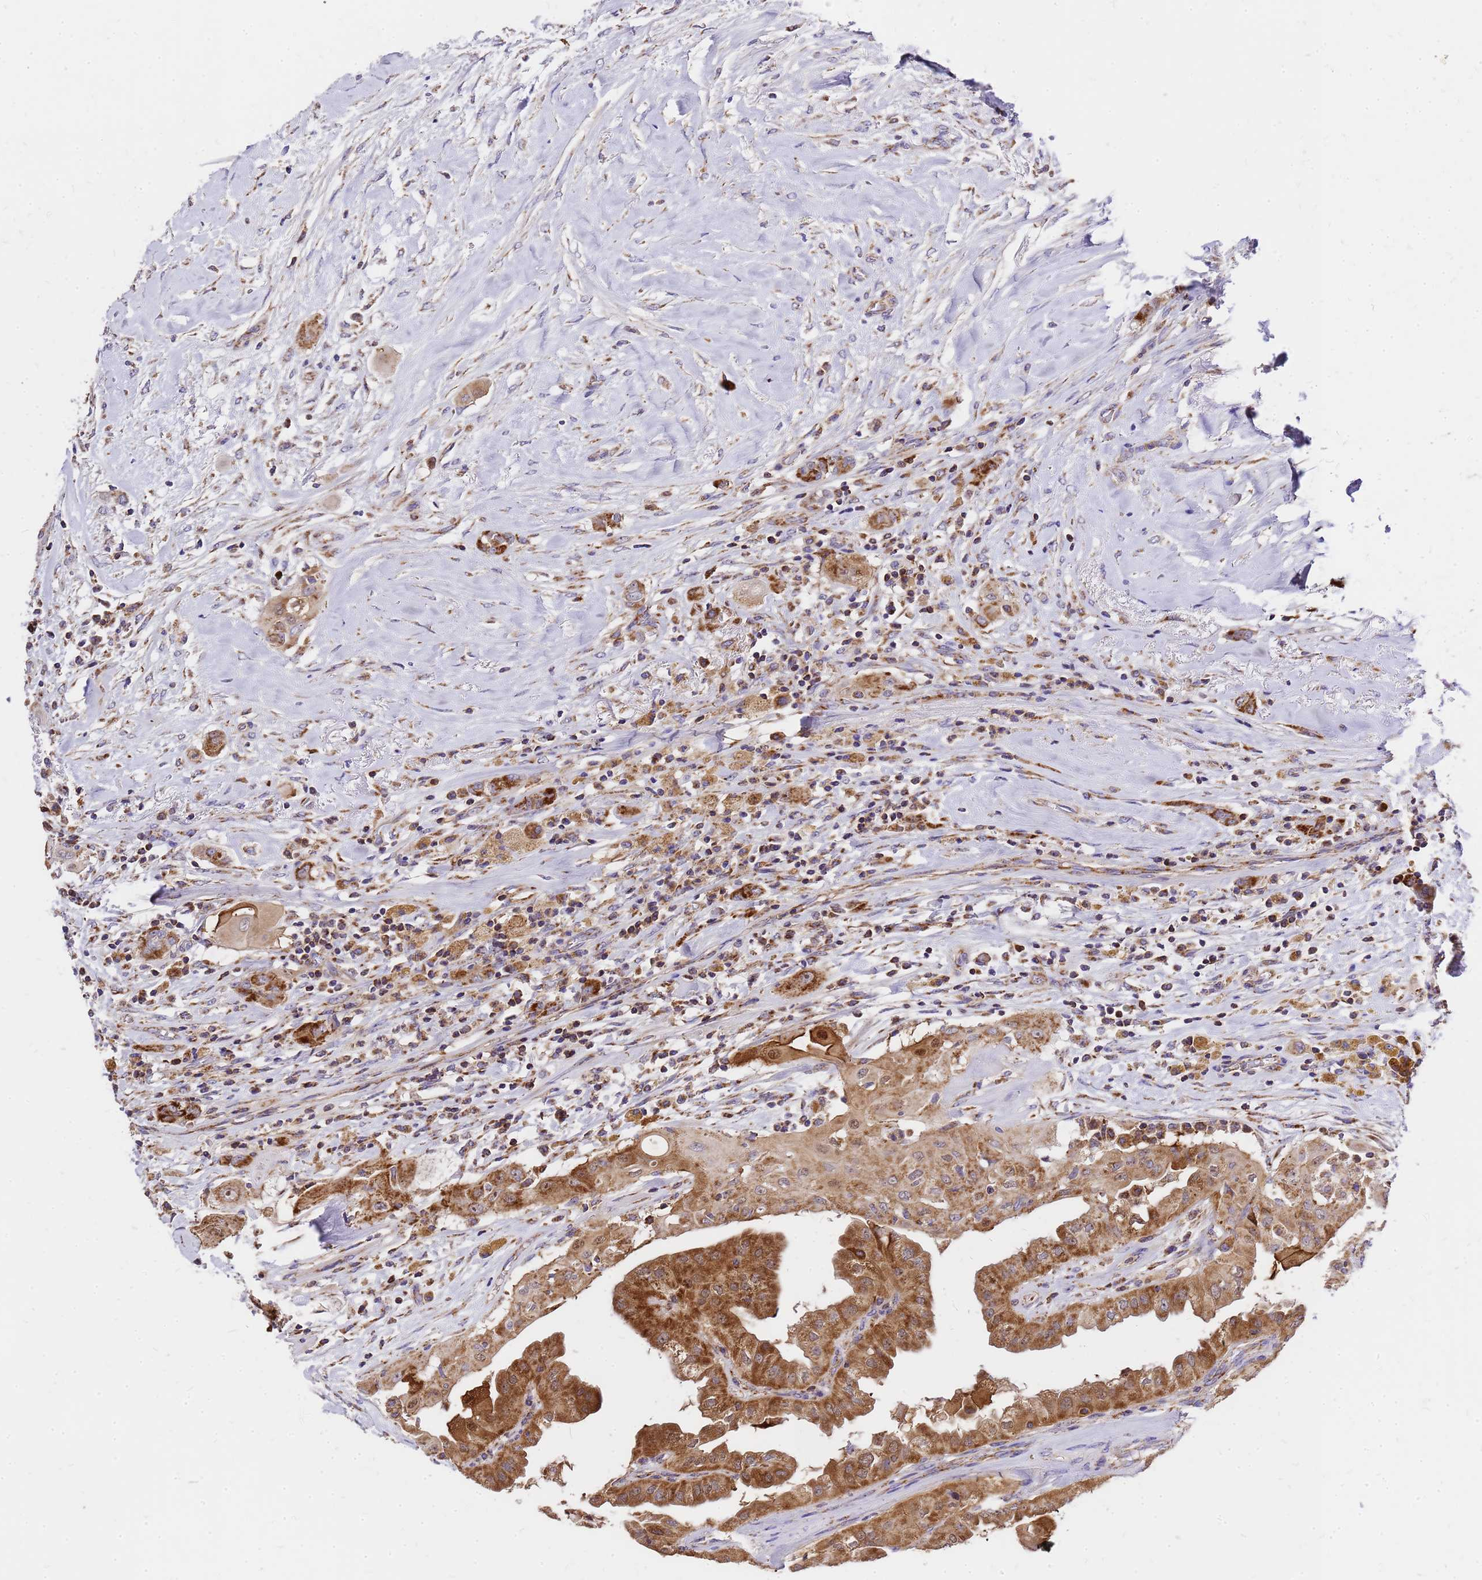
{"staining": {"intensity": "moderate", "quantity": ">75%", "location": "cytoplasmic/membranous"}, "tissue": "thyroid cancer", "cell_type": "Tumor cells", "image_type": "cancer", "snomed": [{"axis": "morphology", "description": "Papillary adenocarcinoma, NOS"}, {"axis": "topography", "description": "Thyroid gland"}], "caption": "Brown immunohistochemical staining in human thyroid cancer reveals moderate cytoplasmic/membranous staining in approximately >75% of tumor cells.", "gene": "MRPS26", "patient": {"sex": "female", "age": 59}}